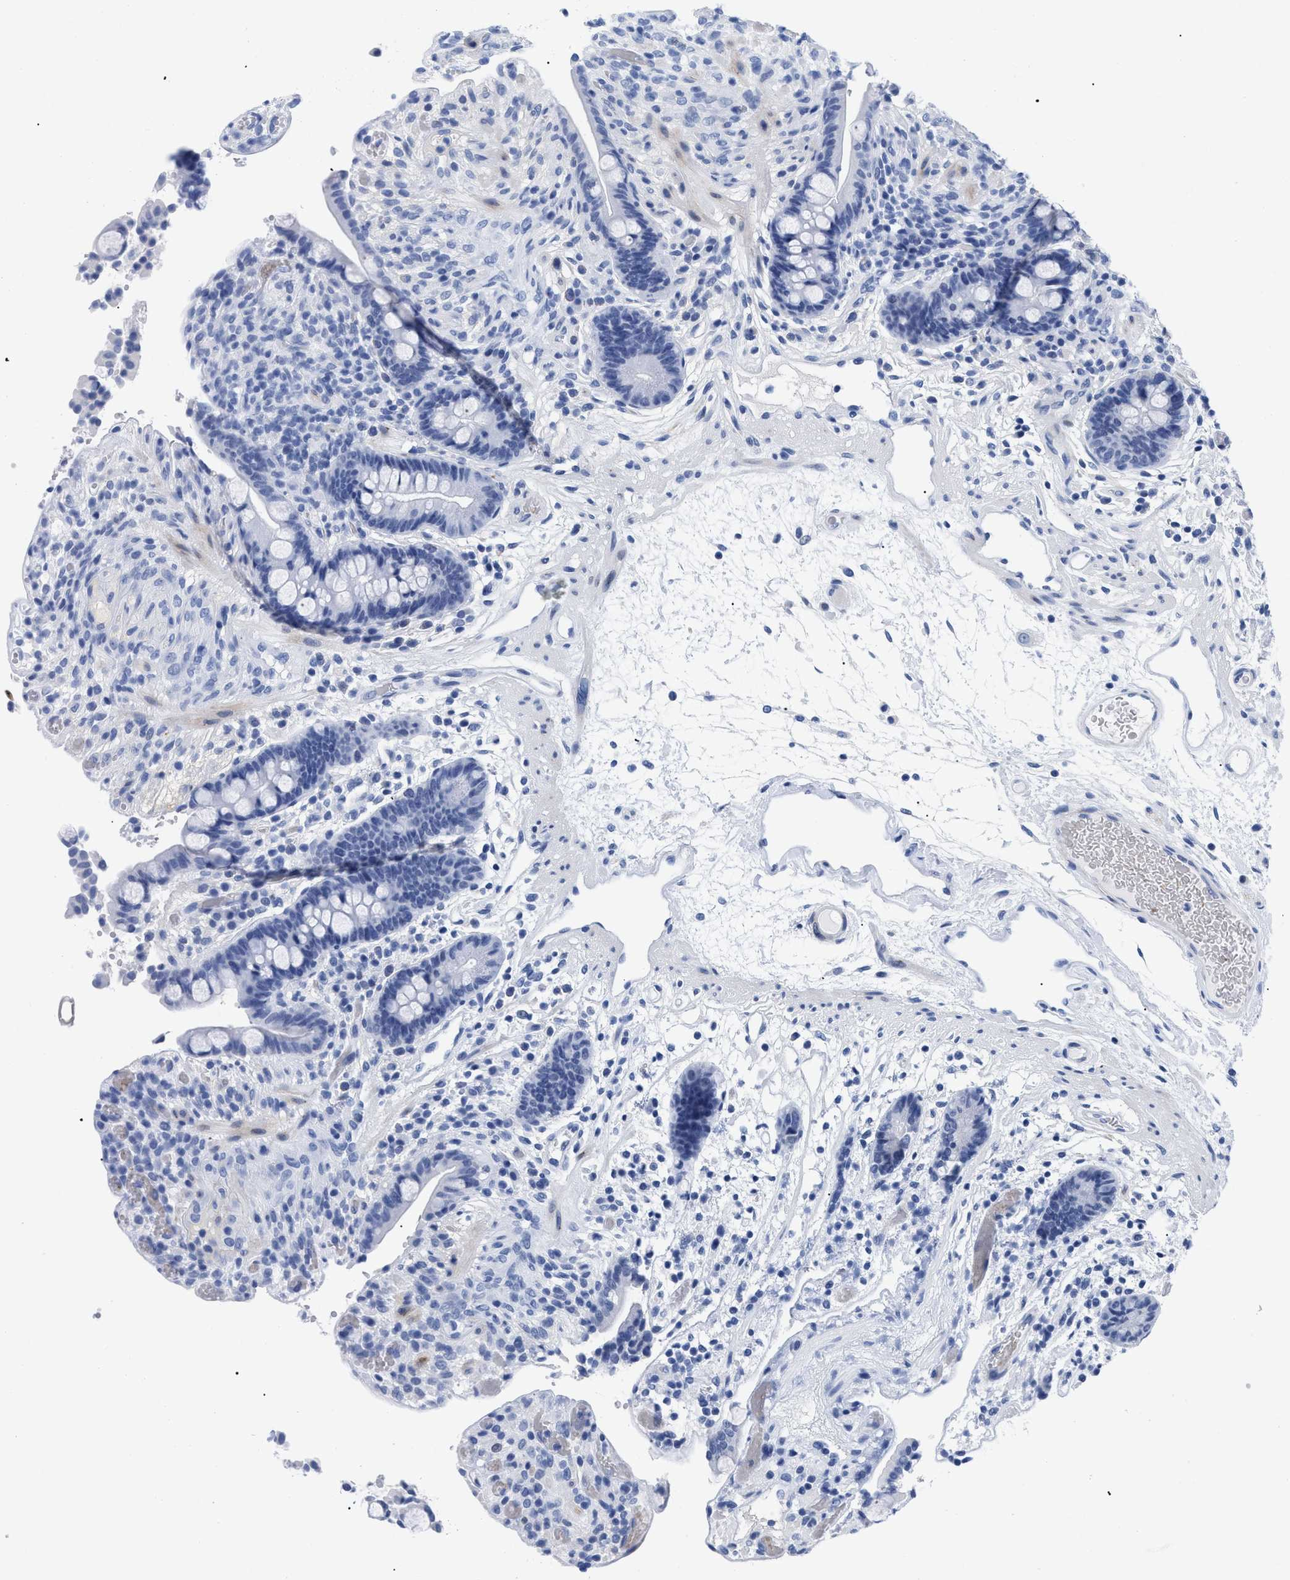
{"staining": {"intensity": "negative", "quantity": "none", "location": "none"}, "tissue": "colon", "cell_type": "Endothelial cells", "image_type": "normal", "snomed": [{"axis": "morphology", "description": "Normal tissue, NOS"}, {"axis": "topography", "description": "Colon"}], "caption": "Endothelial cells show no significant protein positivity in benign colon. (Stains: DAB IHC with hematoxylin counter stain, Microscopy: brightfield microscopy at high magnification).", "gene": "DUSP26", "patient": {"sex": "male", "age": 73}}